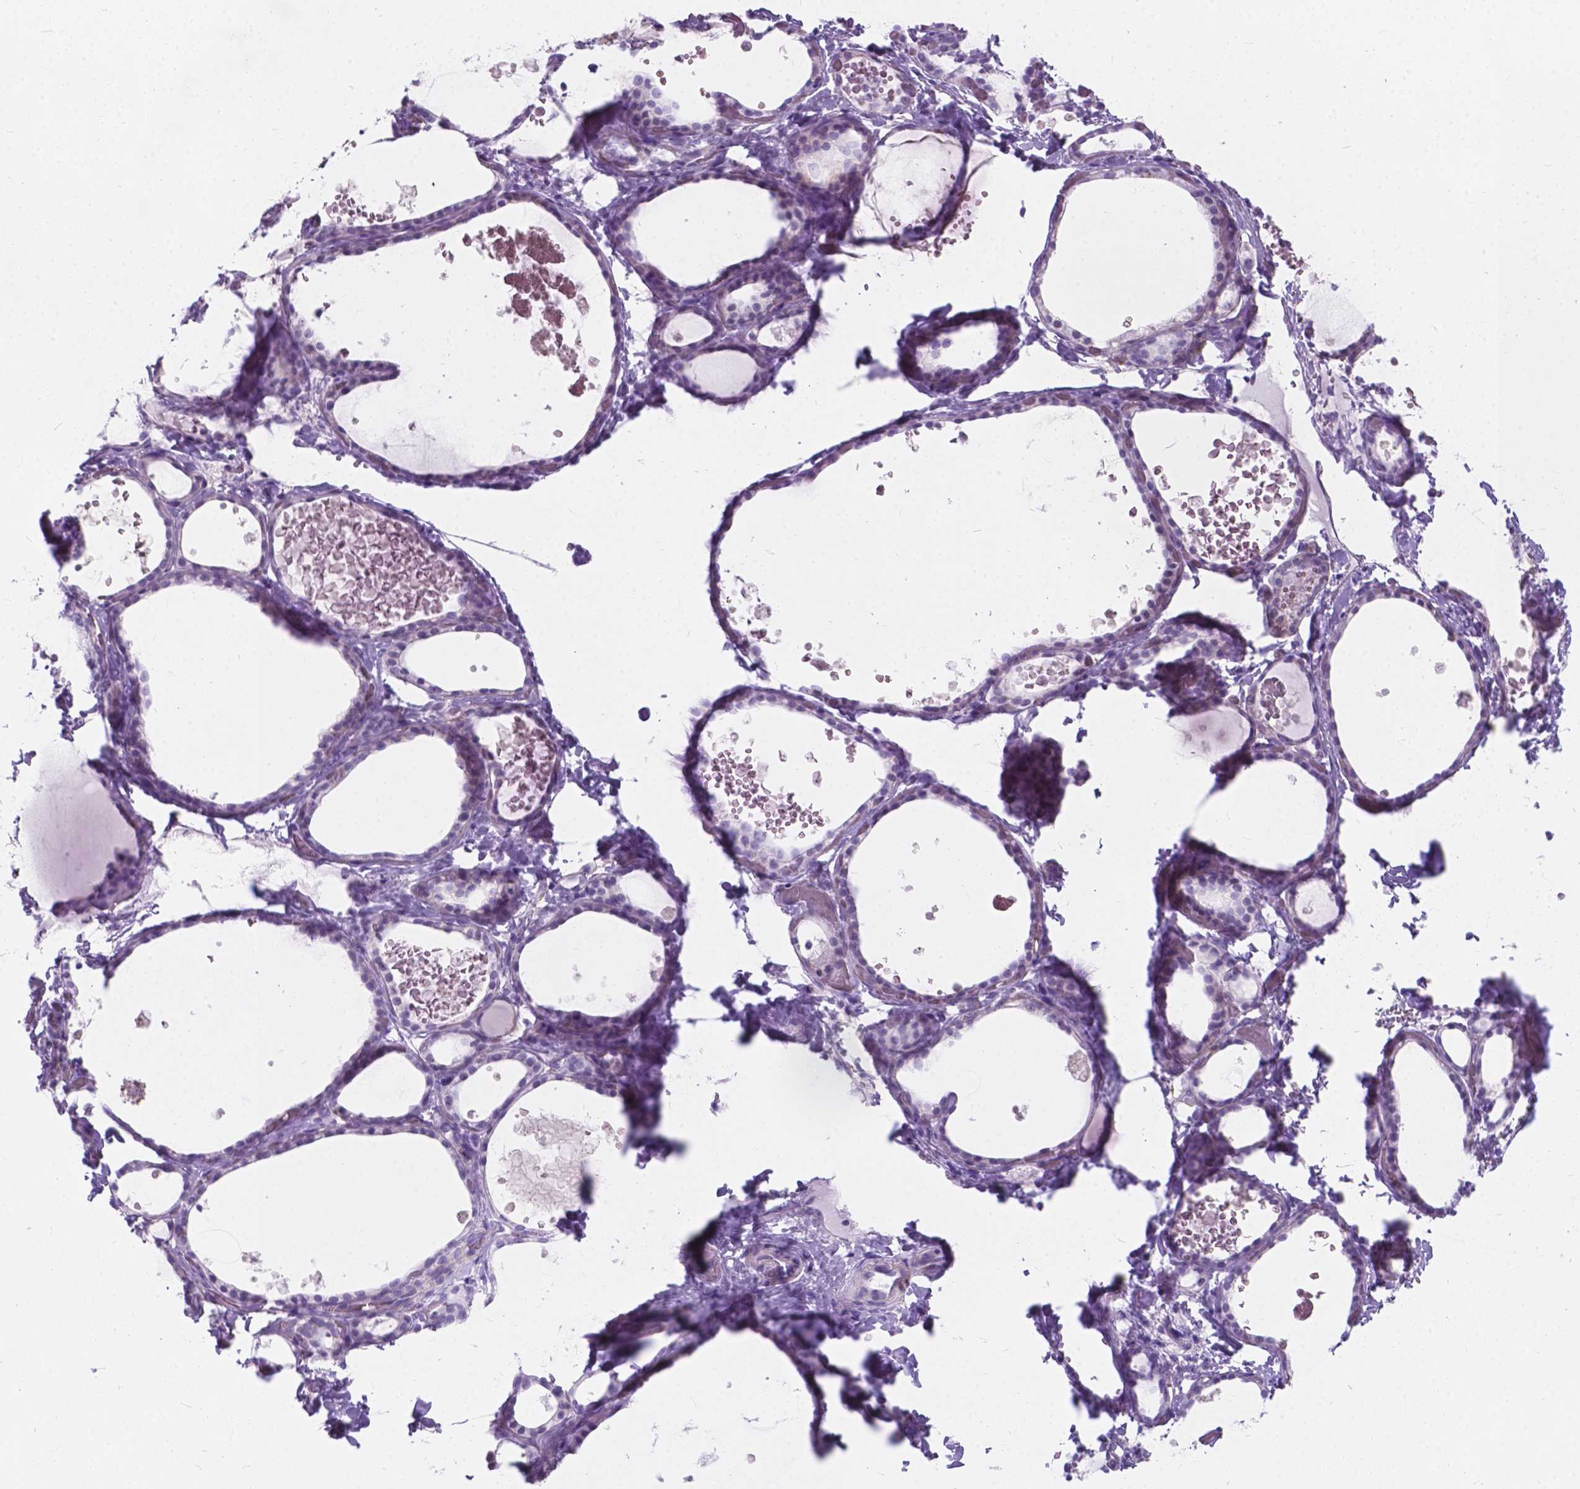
{"staining": {"intensity": "negative", "quantity": "none", "location": "none"}, "tissue": "thyroid gland", "cell_type": "Glandular cells", "image_type": "normal", "snomed": [{"axis": "morphology", "description": "Normal tissue, NOS"}, {"axis": "topography", "description": "Thyroid gland"}], "caption": "This is an IHC image of benign human thyroid gland. There is no staining in glandular cells.", "gene": "KIAA0040", "patient": {"sex": "female", "age": 56}}